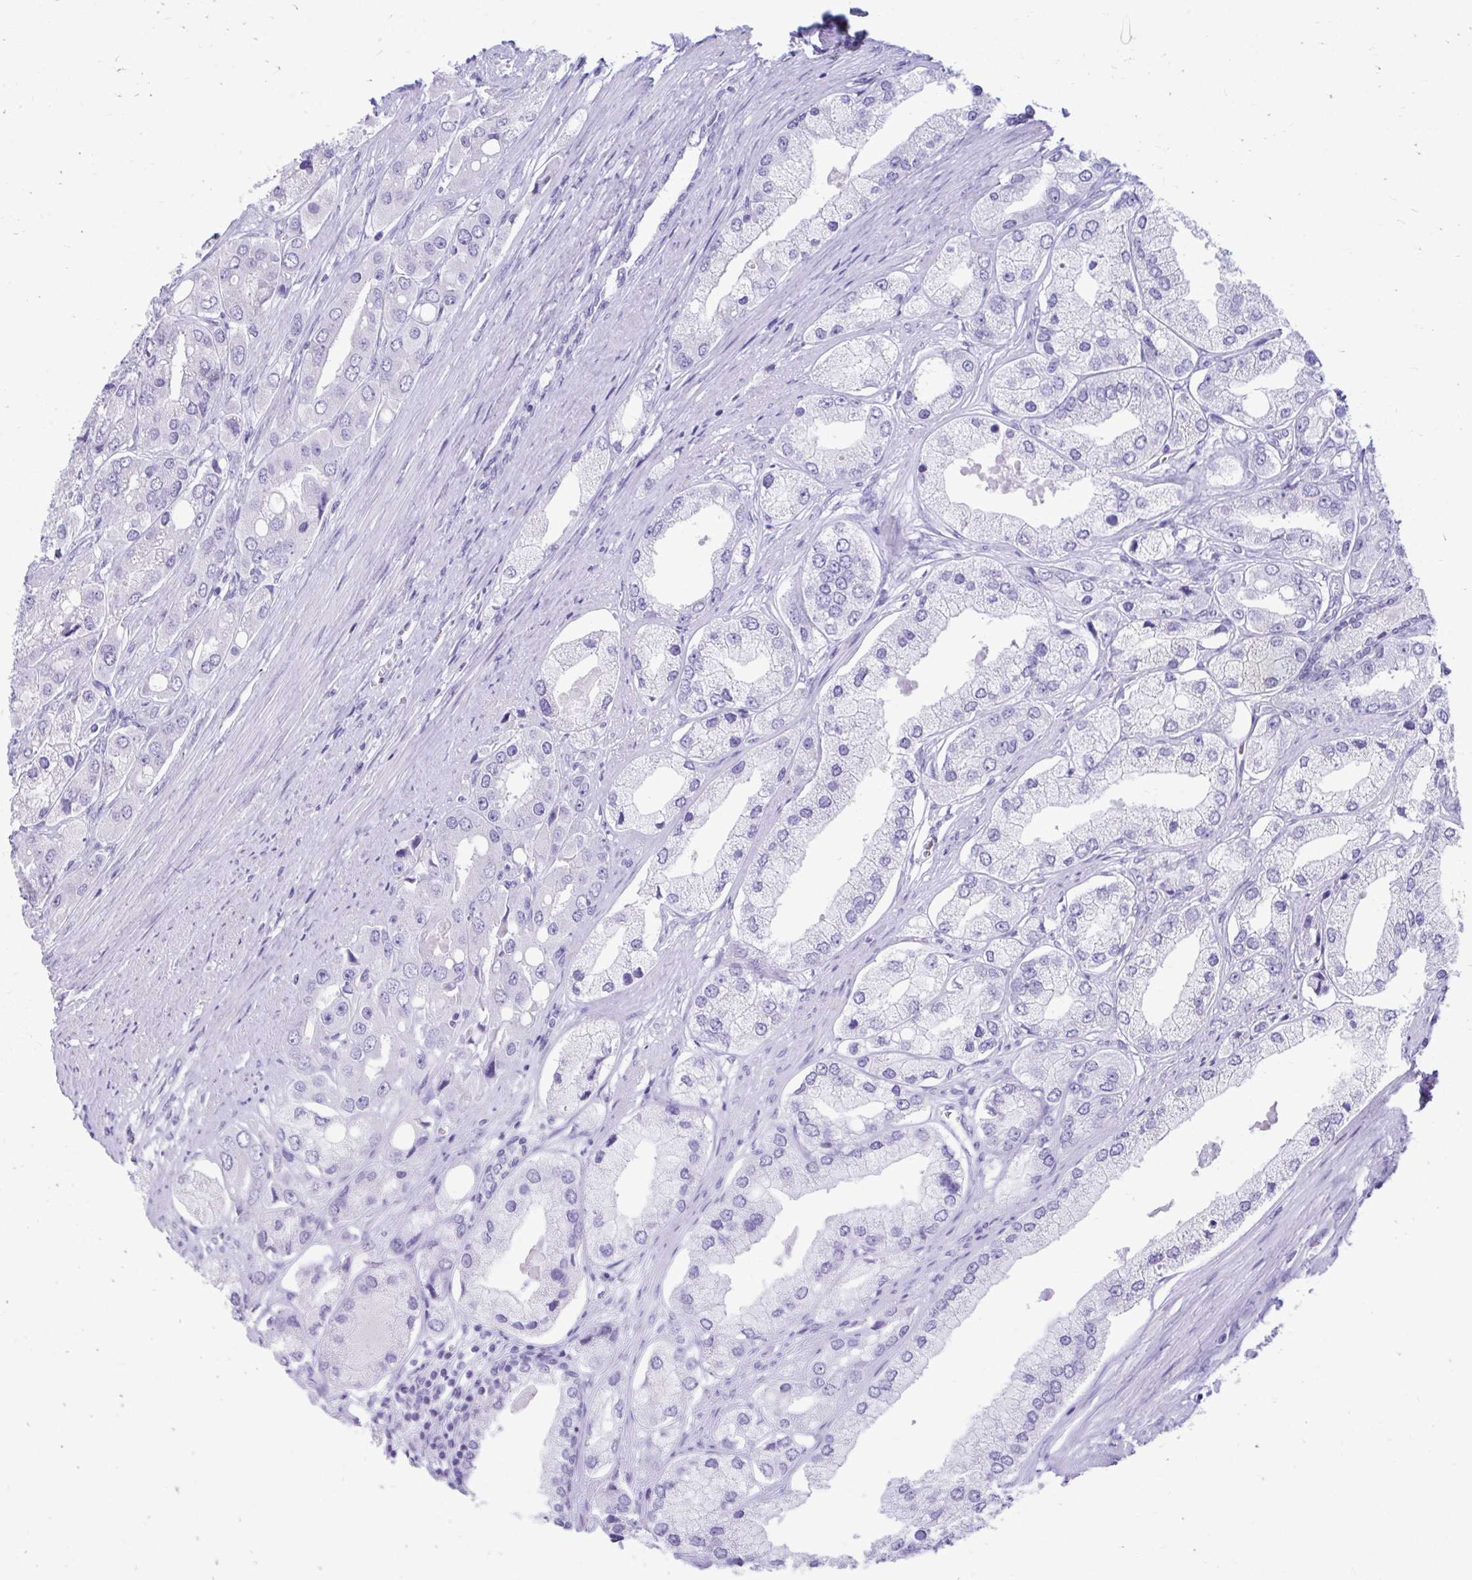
{"staining": {"intensity": "negative", "quantity": "none", "location": "none"}, "tissue": "prostate cancer", "cell_type": "Tumor cells", "image_type": "cancer", "snomed": [{"axis": "morphology", "description": "Adenocarcinoma, Low grade"}, {"axis": "topography", "description": "Prostate"}], "caption": "High power microscopy image of an immunohistochemistry (IHC) histopathology image of prostate cancer (adenocarcinoma (low-grade)), revealing no significant expression in tumor cells. (Immunohistochemistry, brightfield microscopy, high magnification).", "gene": "SMIM9", "patient": {"sex": "male", "age": 69}}